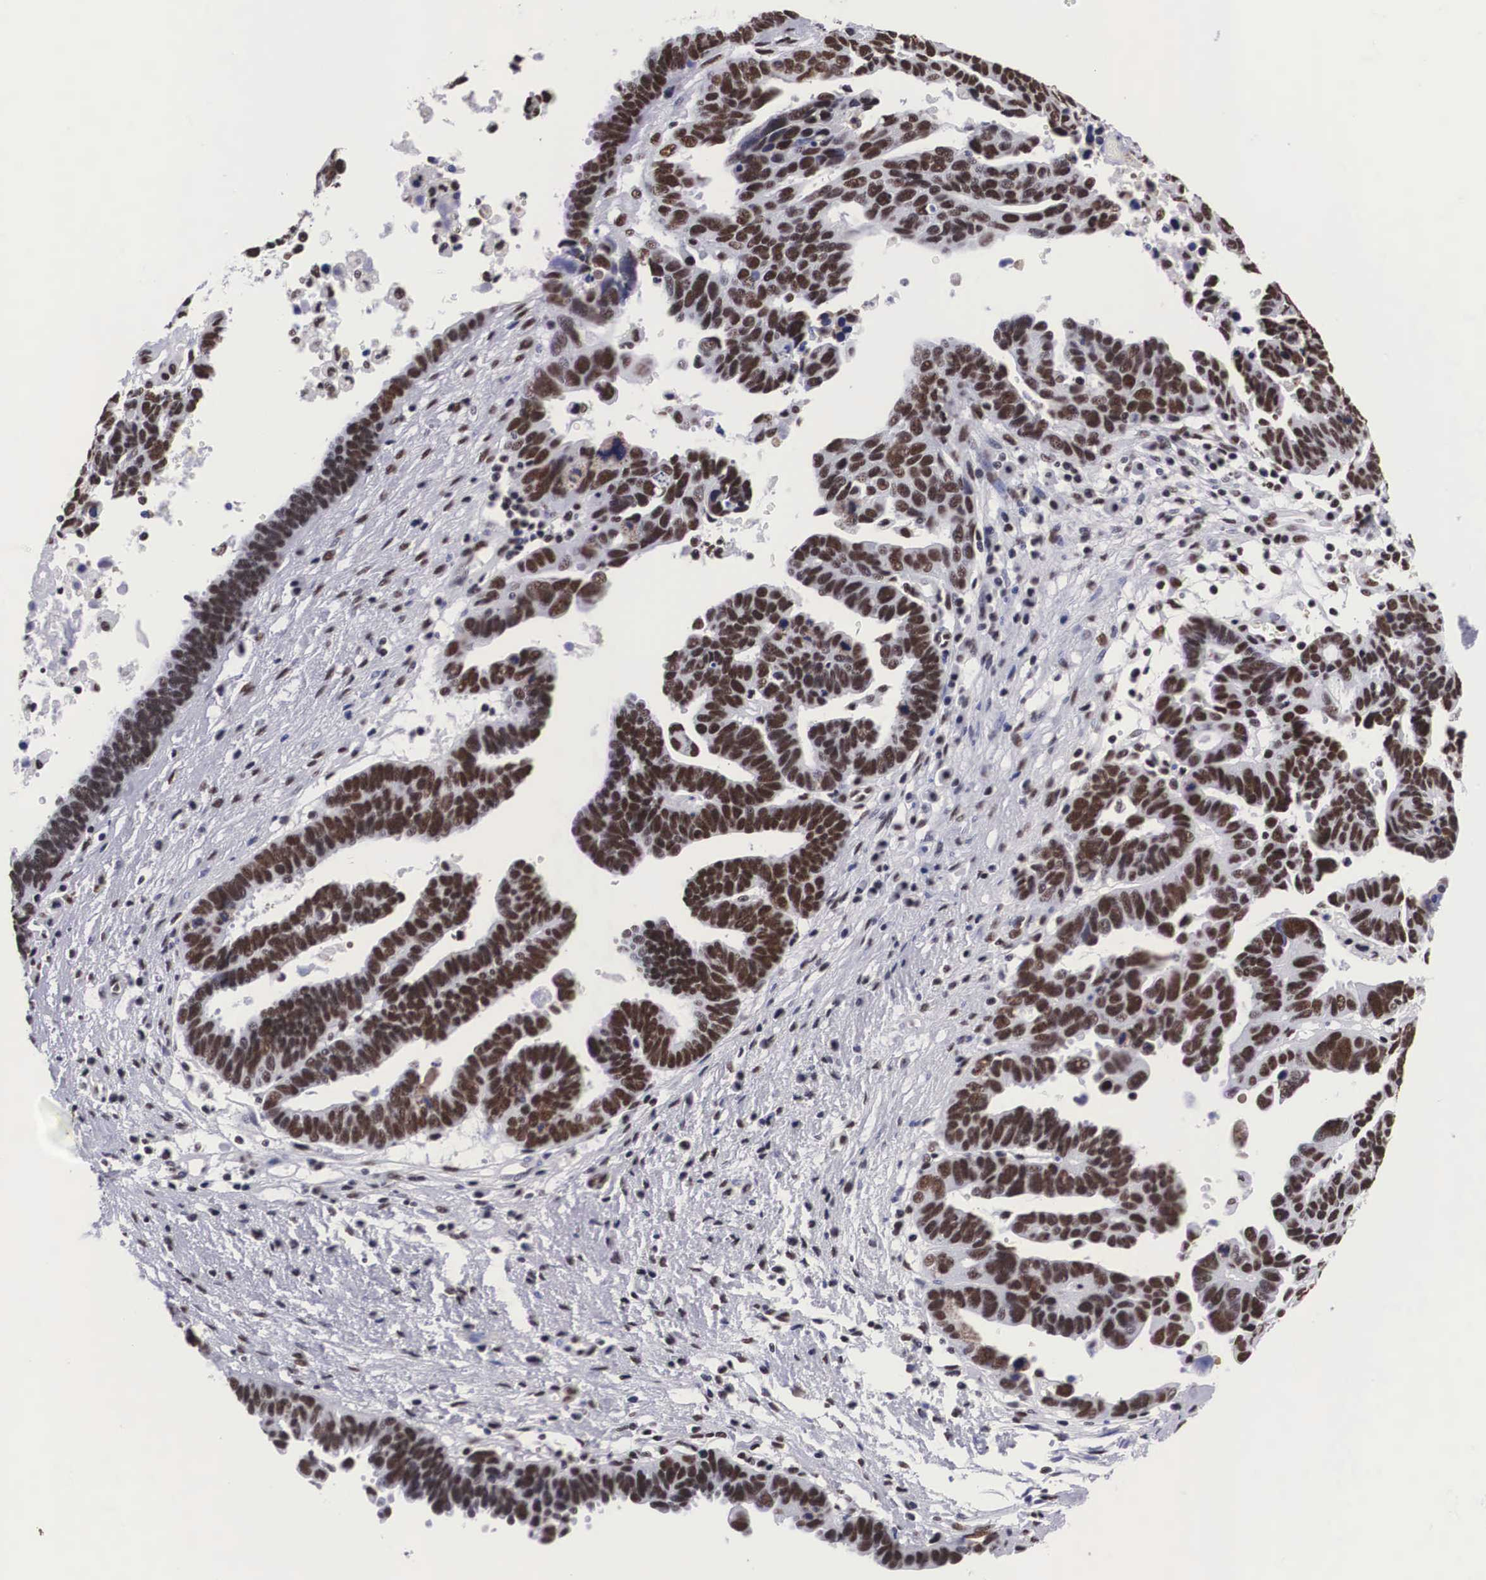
{"staining": {"intensity": "moderate", "quantity": ">75%", "location": "nuclear"}, "tissue": "ovarian cancer", "cell_type": "Tumor cells", "image_type": "cancer", "snomed": [{"axis": "morphology", "description": "Carcinoma, endometroid"}, {"axis": "morphology", "description": "Cystadenocarcinoma, serous, NOS"}, {"axis": "topography", "description": "Ovary"}], "caption": "Brown immunohistochemical staining in ovarian serous cystadenocarcinoma displays moderate nuclear staining in about >75% of tumor cells.", "gene": "SF3A1", "patient": {"sex": "female", "age": 45}}